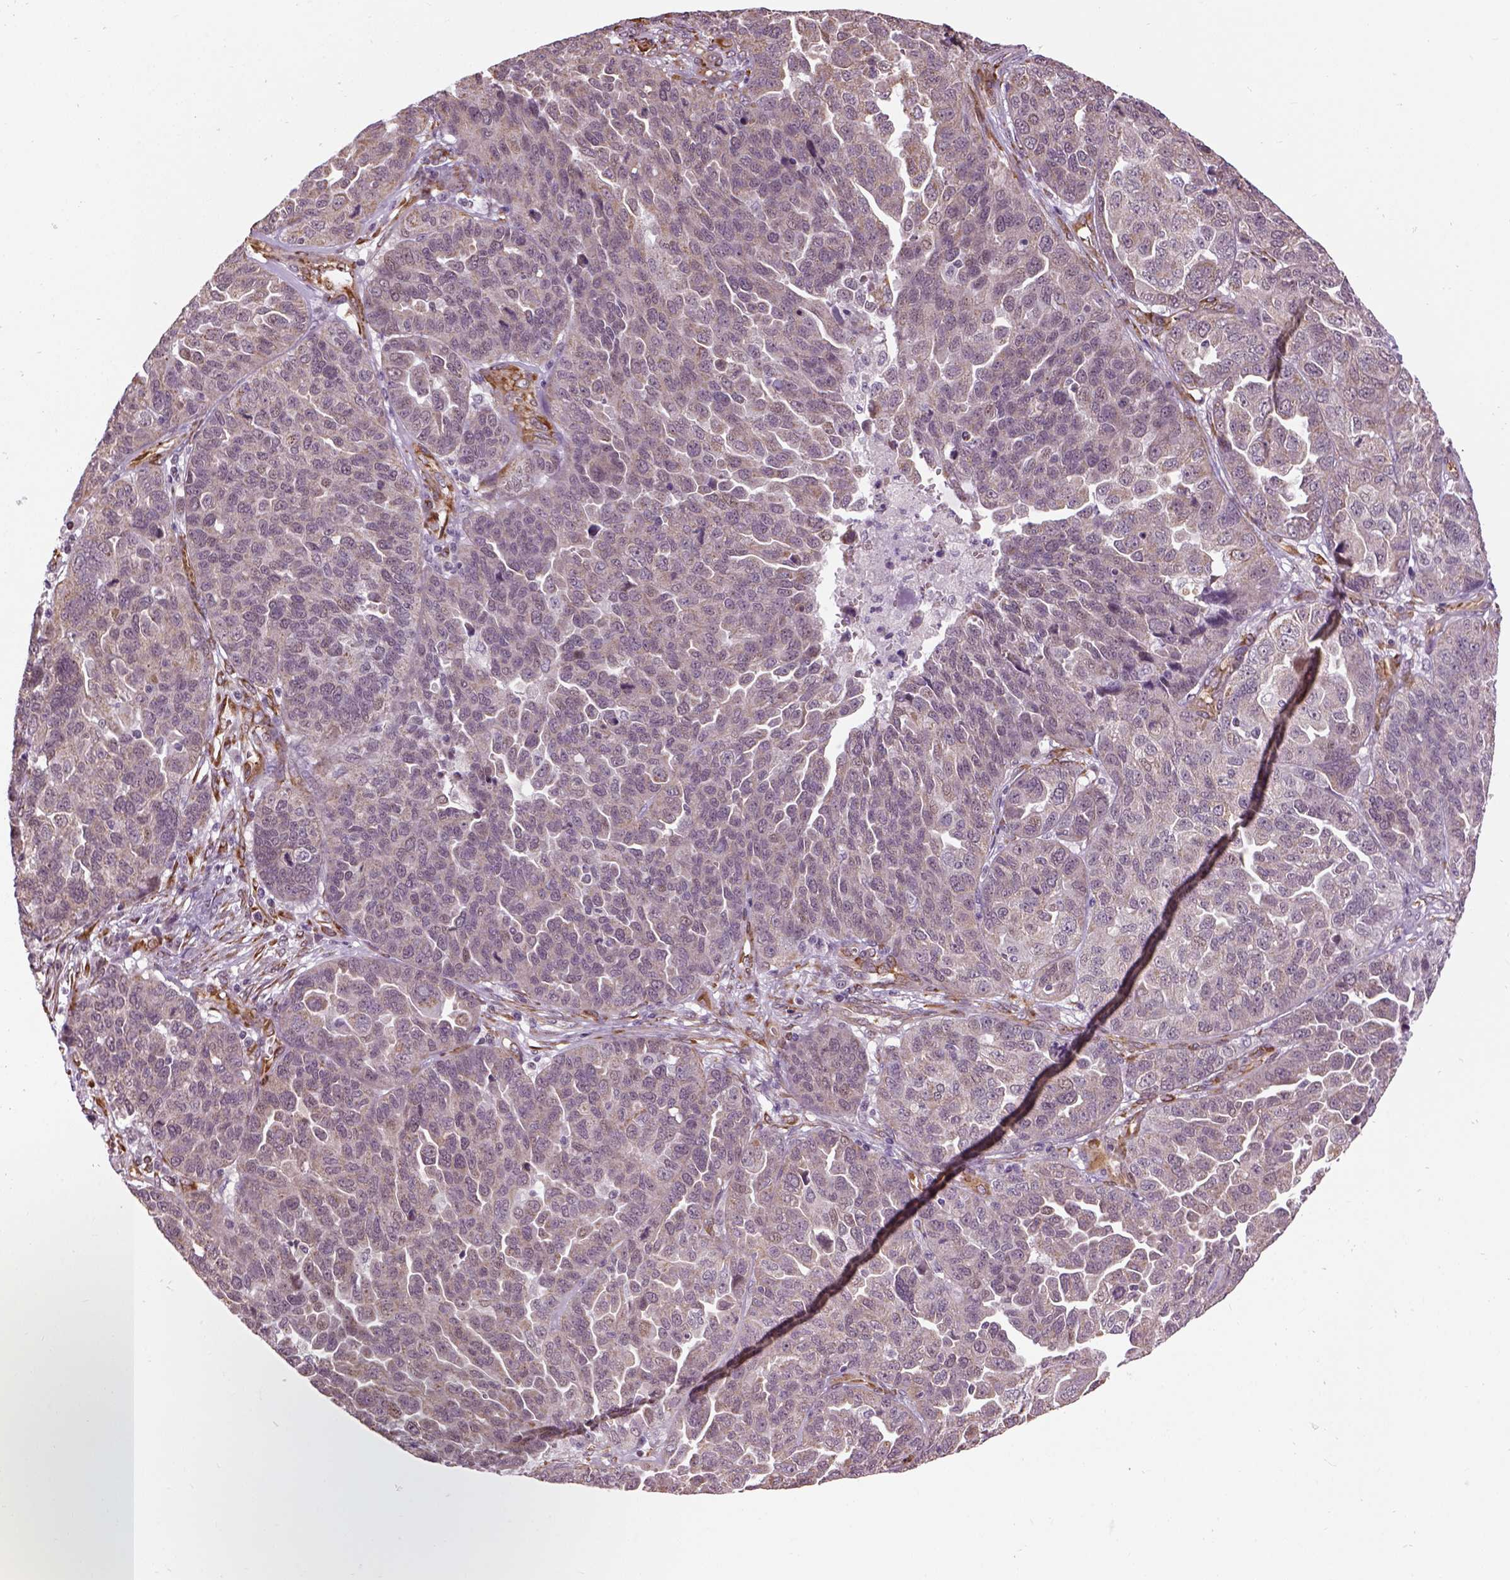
{"staining": {"intensity": "weak", "quantity": ">75%", "location": "cytoplasmic/membranous"}, "tissue": "ovarian cancer", "cell_type": "Tumor cells", "image_type": "cancer", "snomed": [{"axis": "morphology", "description": "Cystadenocarcinoma, serous, NOS"}, {"axis": "topography", "description": "Ovary"}], "caption": "Ovarian serous cystadenocarcinoma stained with immunohistochemistry shows weak cytoplasmic/membranous positivity in approximately >75% of tumor cells.", "gene": "XK", "patient": {"sex": "female", "age": 87}}